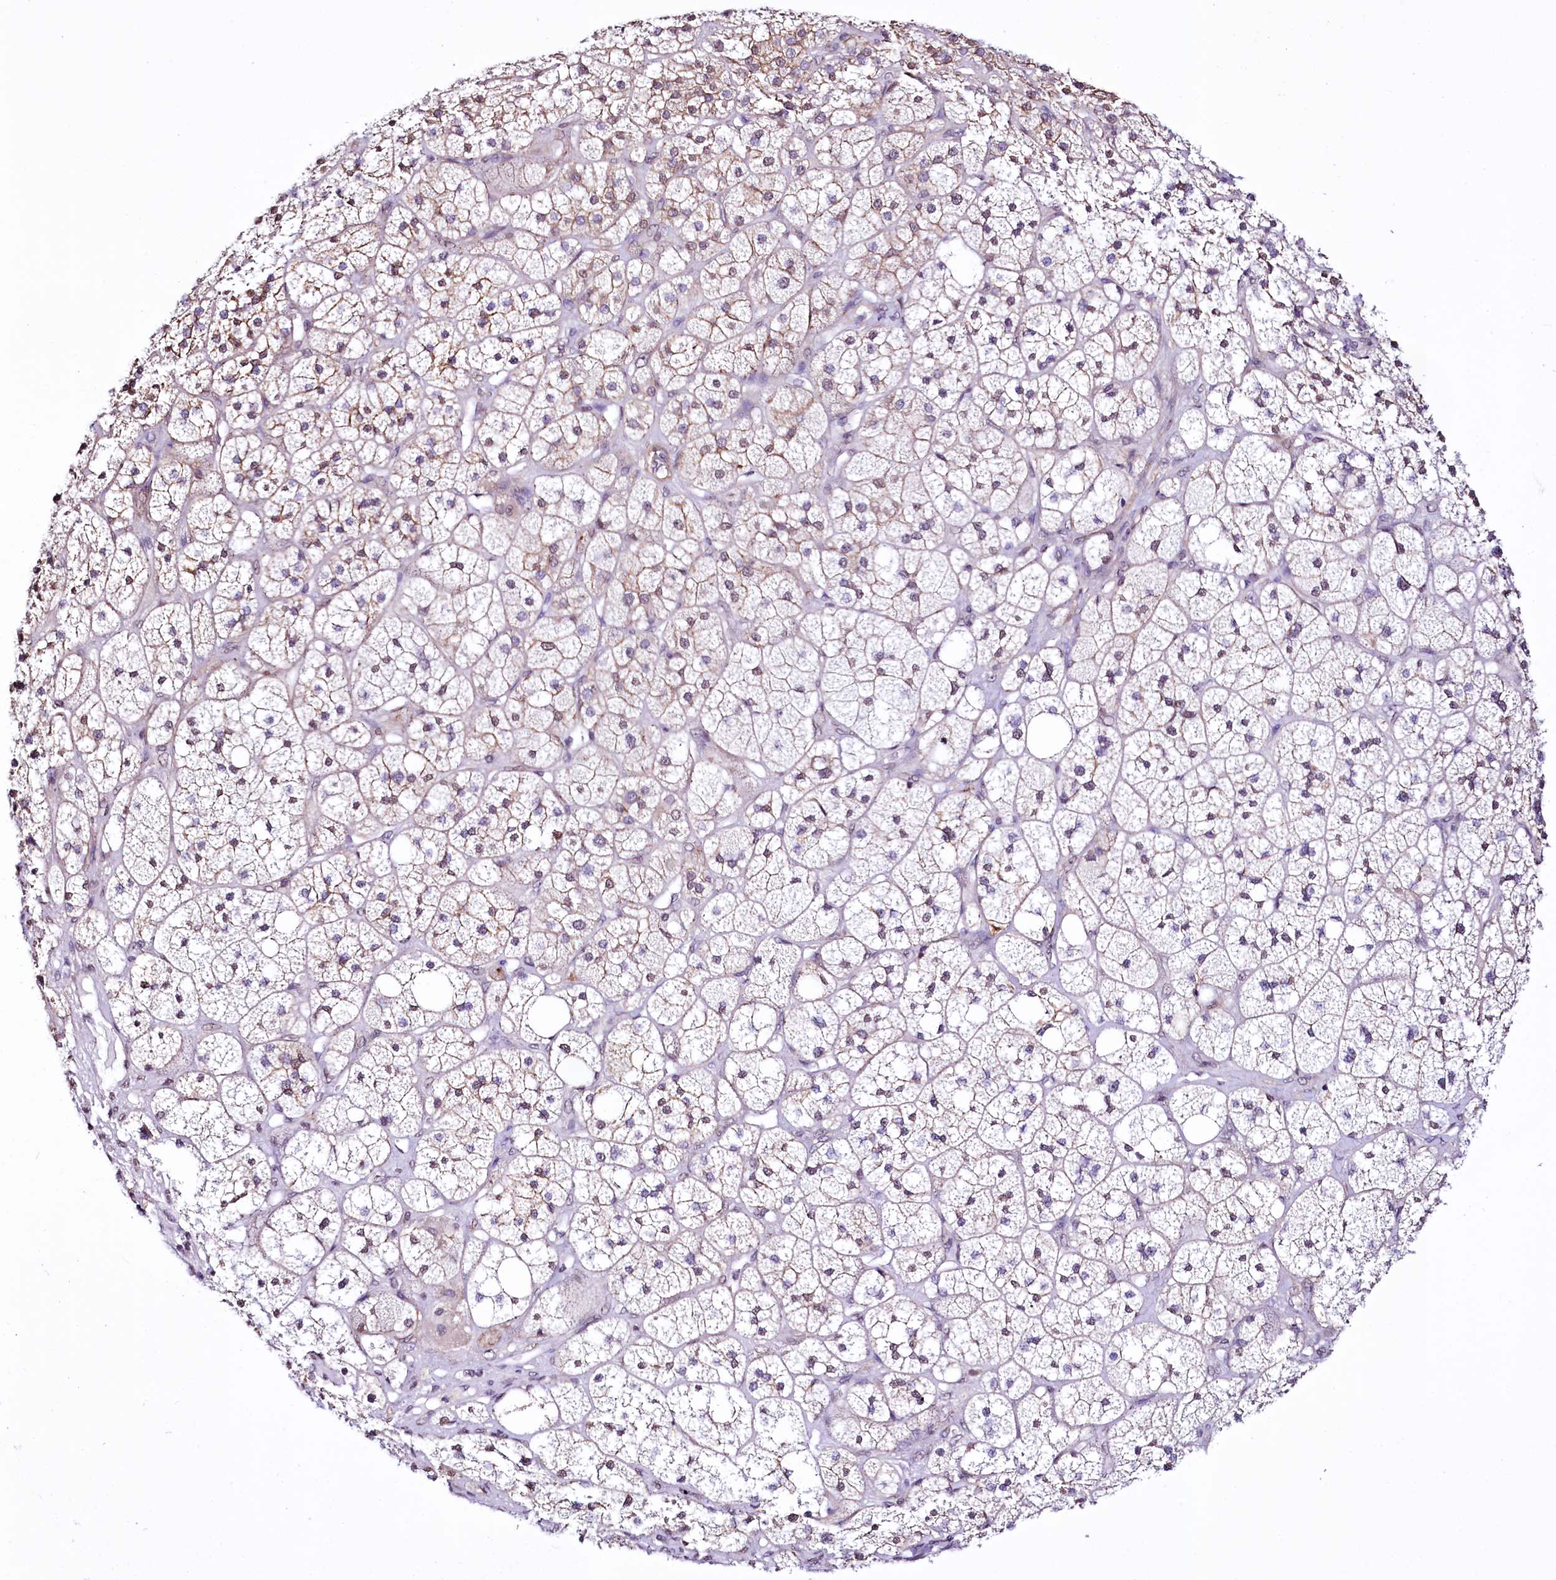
{"staining": {"intensity": "moderate", "quantity": "25%-75%", "location": "cytoplasmic/membranous"}, "tissue": "adrenal gland", "cell_type": "Glandular cells", "image_type": "normal", "snomed": [{"axis": "morphology", "description": "Normal tissue, NOS"}, {"axis": "topography", "description": "Adrenal gland"}], "caption": "This is an image of IHC staining of unremarkable adrenal gland, which shows moderate staining in the cytoplasmic/membranous of glandular cells.", "gene": "ST7", "patient": {"sex": "male", "age": 61}}